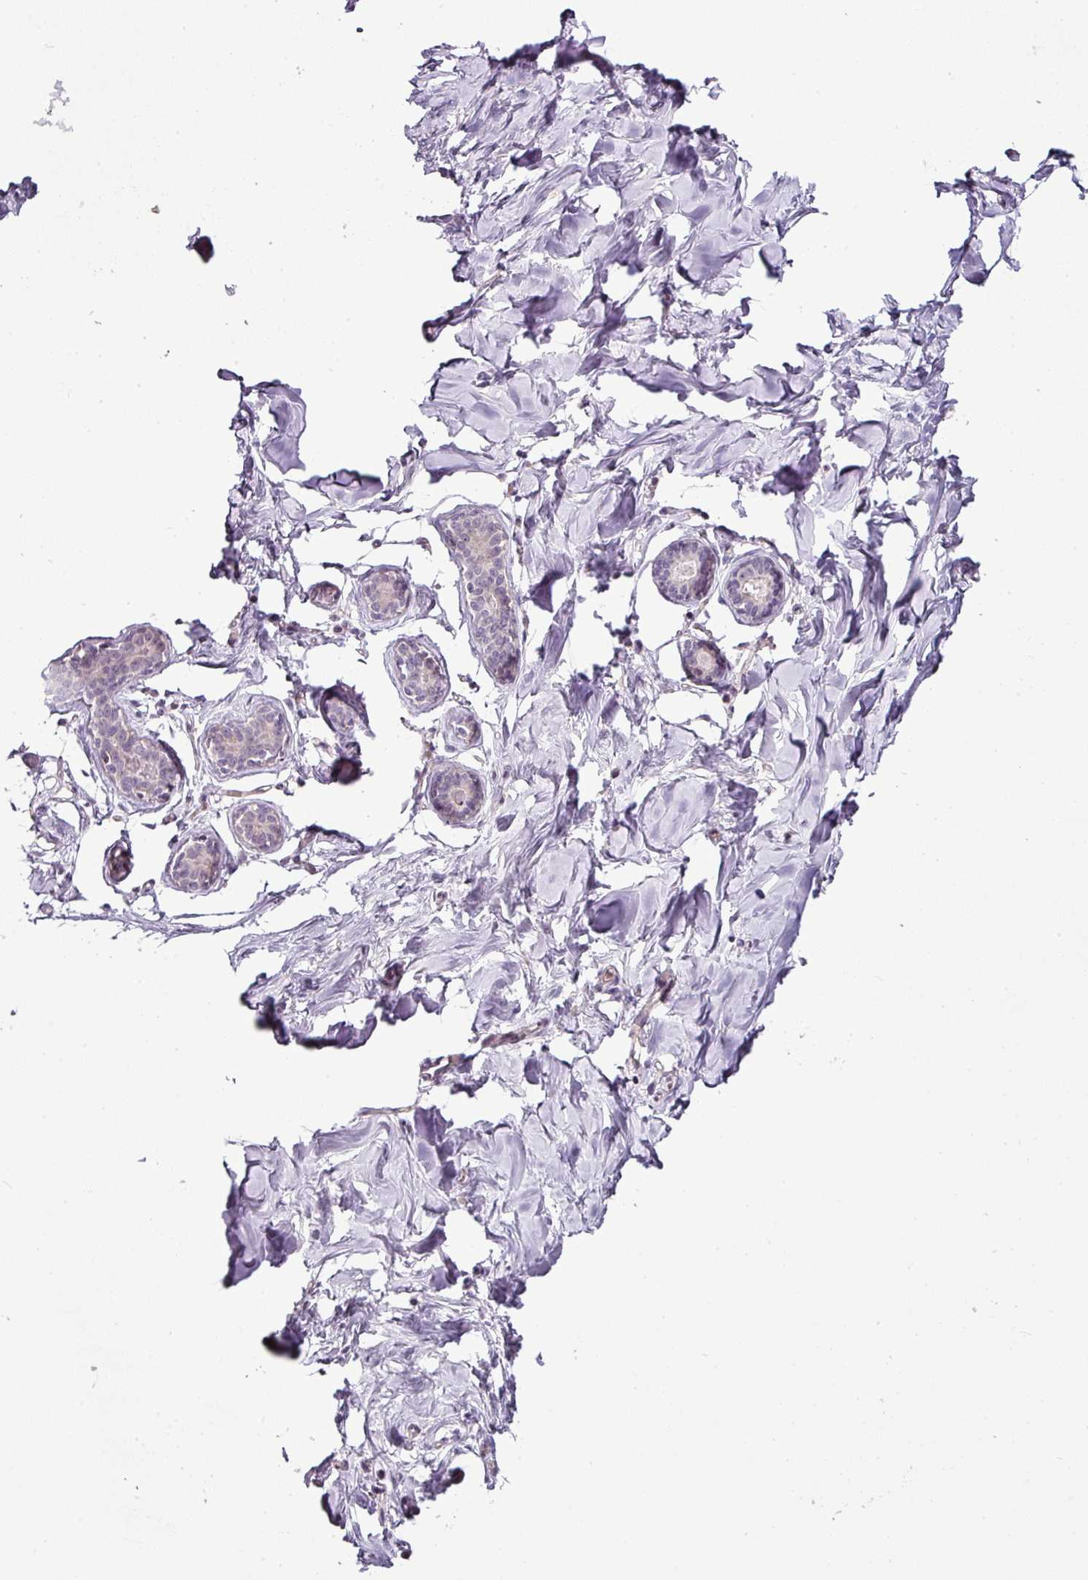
{"staining": {"intensity": "negative", "quantity": "none", "location": "none"}, "tissue": "breast", "cell_type": "Adipocytes", "image_type": "normal", "snomed": [{"axis": "morphology", "description": "Normal tissue, NOS"}, {"axis": "topography", "description": "Breast"}], "caption": "A high-resolution histopathology image shows immunohistochemistry staining of benign breast, which shows no significant staining in adipocytes. The staining was performed using DAB to visualize the protein expression in brown, while the nuclei were stained in blue with hematoxylin (Magnification: 20x).", "gene": "TEX30", "patient": {"sex": "female", "age": 23}}